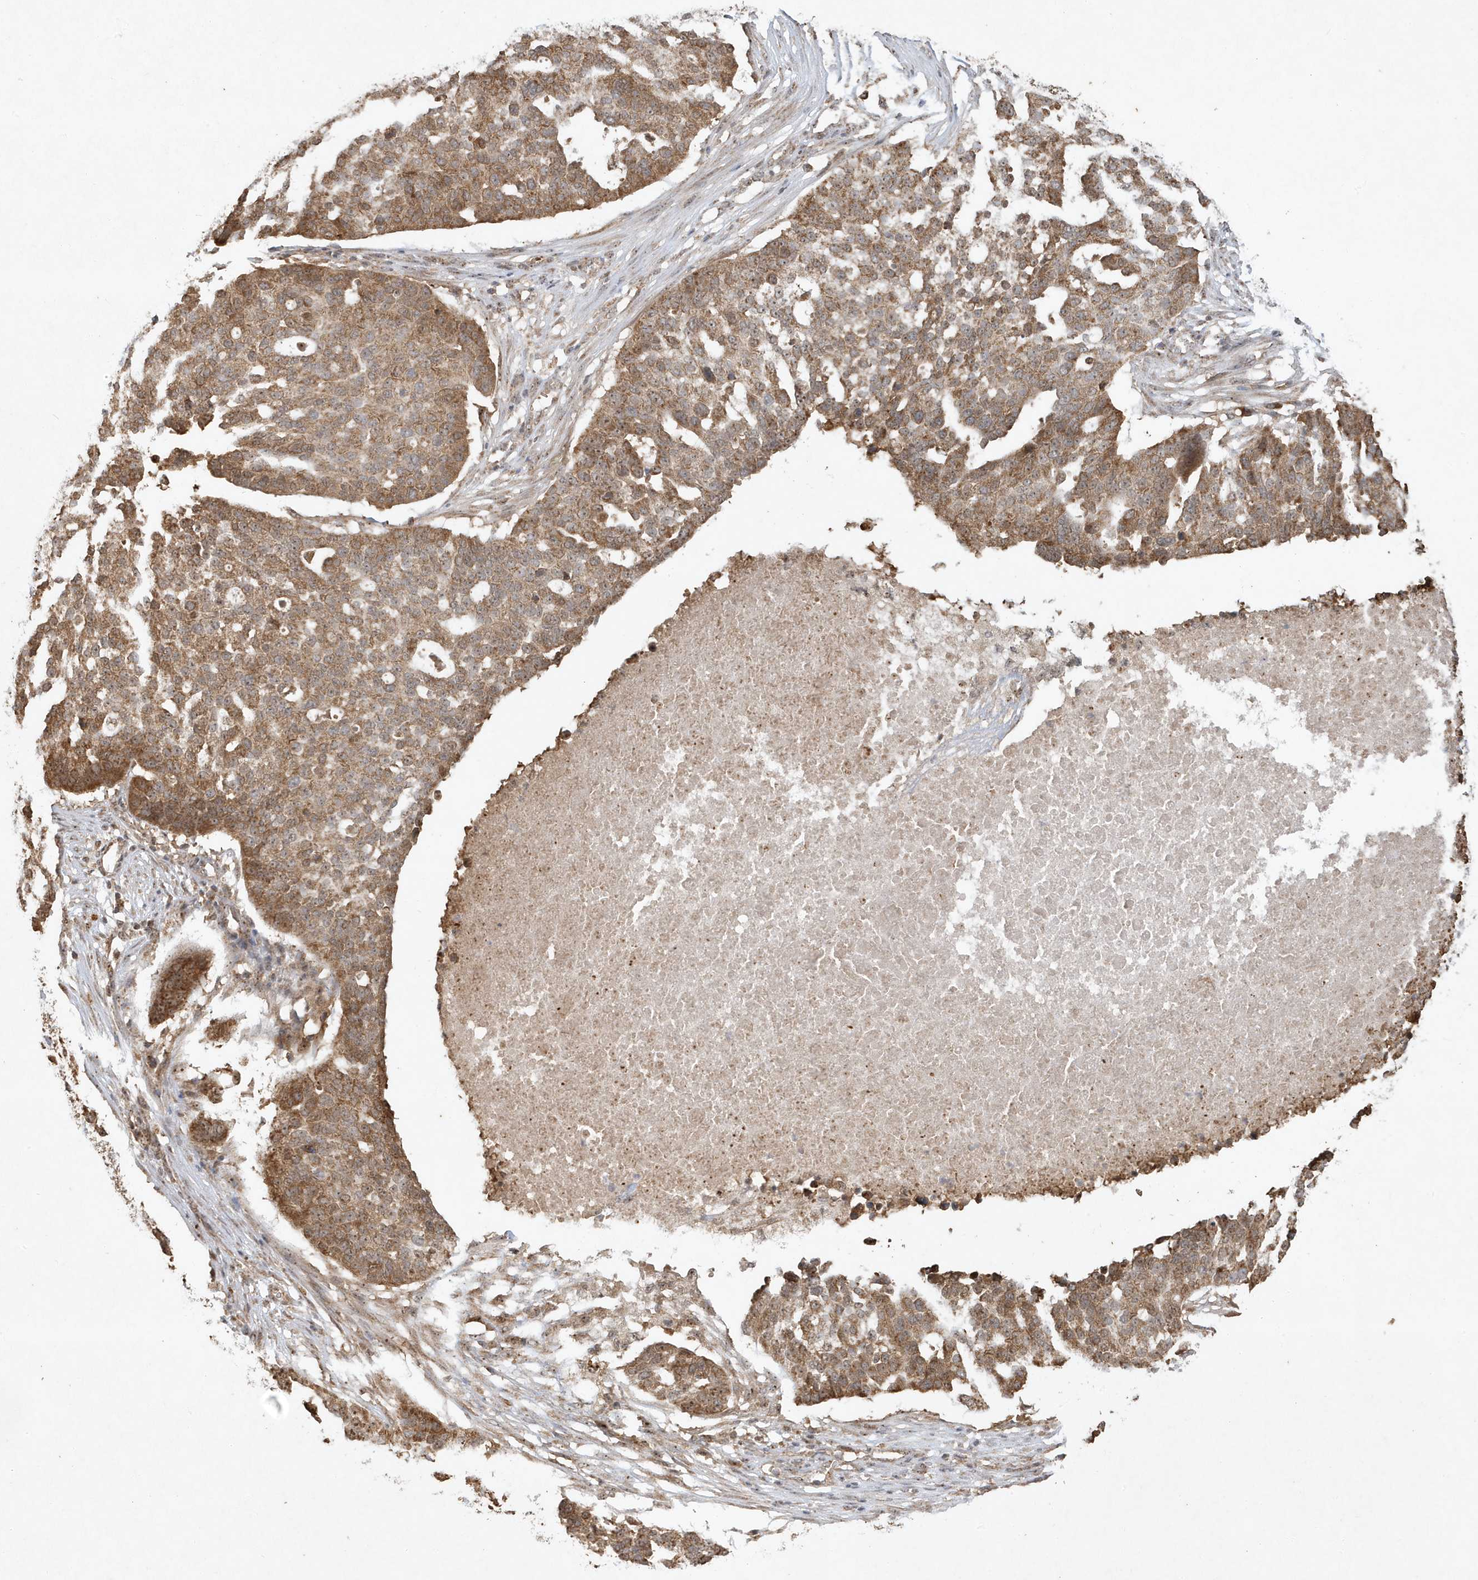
{"staining": {"intensity": "moderate", "quantity": ">75%", "location": "cytoplasmic/membranous,nuclear"}, "tissue": "ovarian cancer", "cell_type": "Tumor cells", "image_type": "cancer", "snomed": [{"axis": "morphology", "description": "Cystadenocarcinoma, serous, NOS"}, {"axis": "topography", "description": "Ovary"}], "caption": "A brown stain labels moderate cytoplasmic/membranous and nuclear staining of a protein in human ovarian cancer (serous cystadenocarcinoma) tumor cells.", "gene": "ABCB9", "patient": {"sex": "female", "age": 59}}